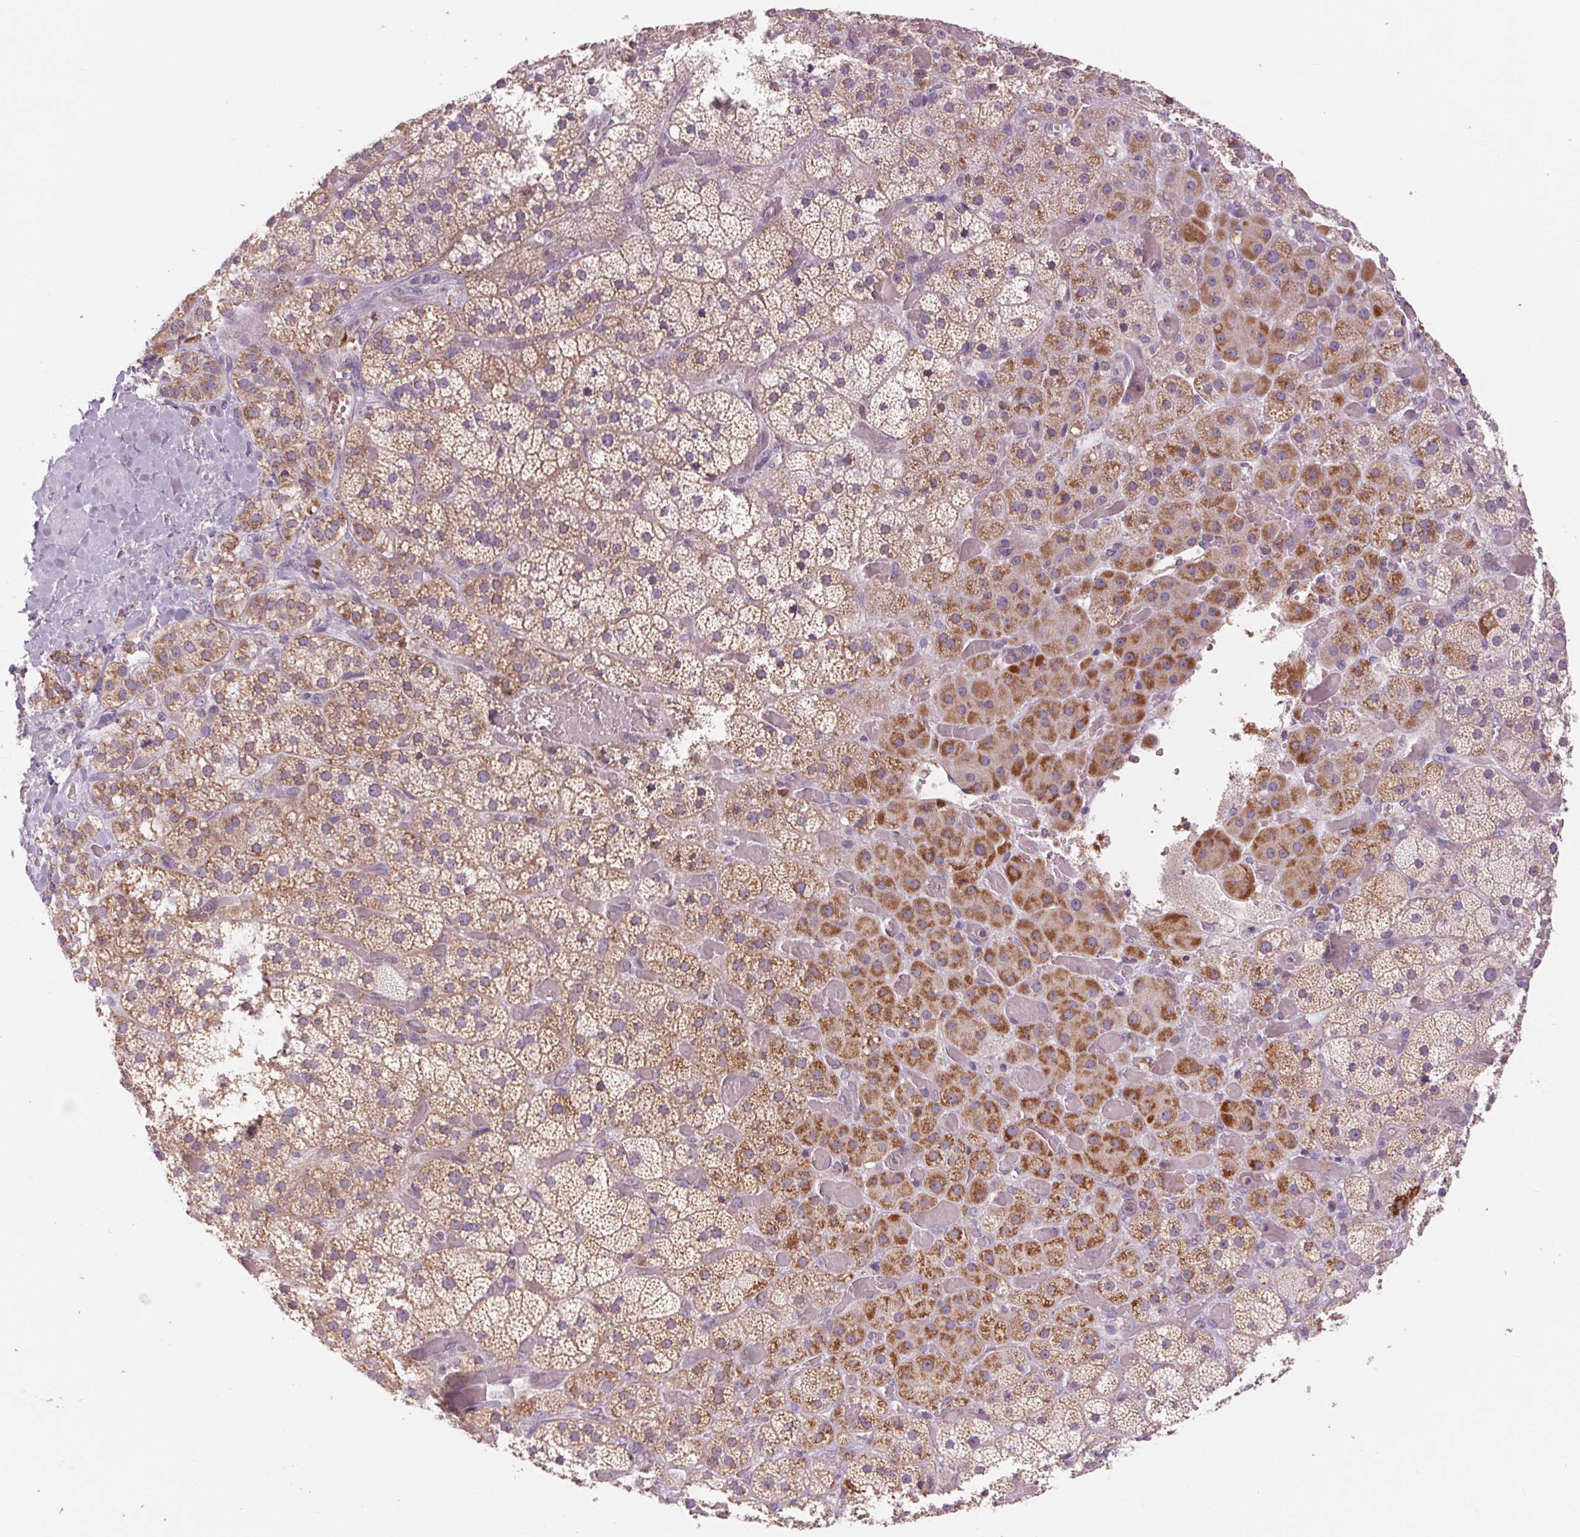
{"staining": {"intensity": "strong", "quantity": "25%-75%", "location": "cytoplasmic/membranous"}, "tissue": "adrenal gland", "cell_type": "Glandular cells", "image_type": "normal", "snomed": [{"axis": "morphology", "description": "Normal tissue, NOS"}, {"axis": "topography", "description": "Adrenal gland"}], "caption": "This histopathology image exhibits benign adrenal gland stained with immunohistochemistry (IHC) to label a protein in brown. The cytoplasmic/membranous of glandular cells show strong positivity for the protein. Nuclei are counter-stained blue.", "gene": "COX6A1", "patient": {"sex": "male", "age": 57}}